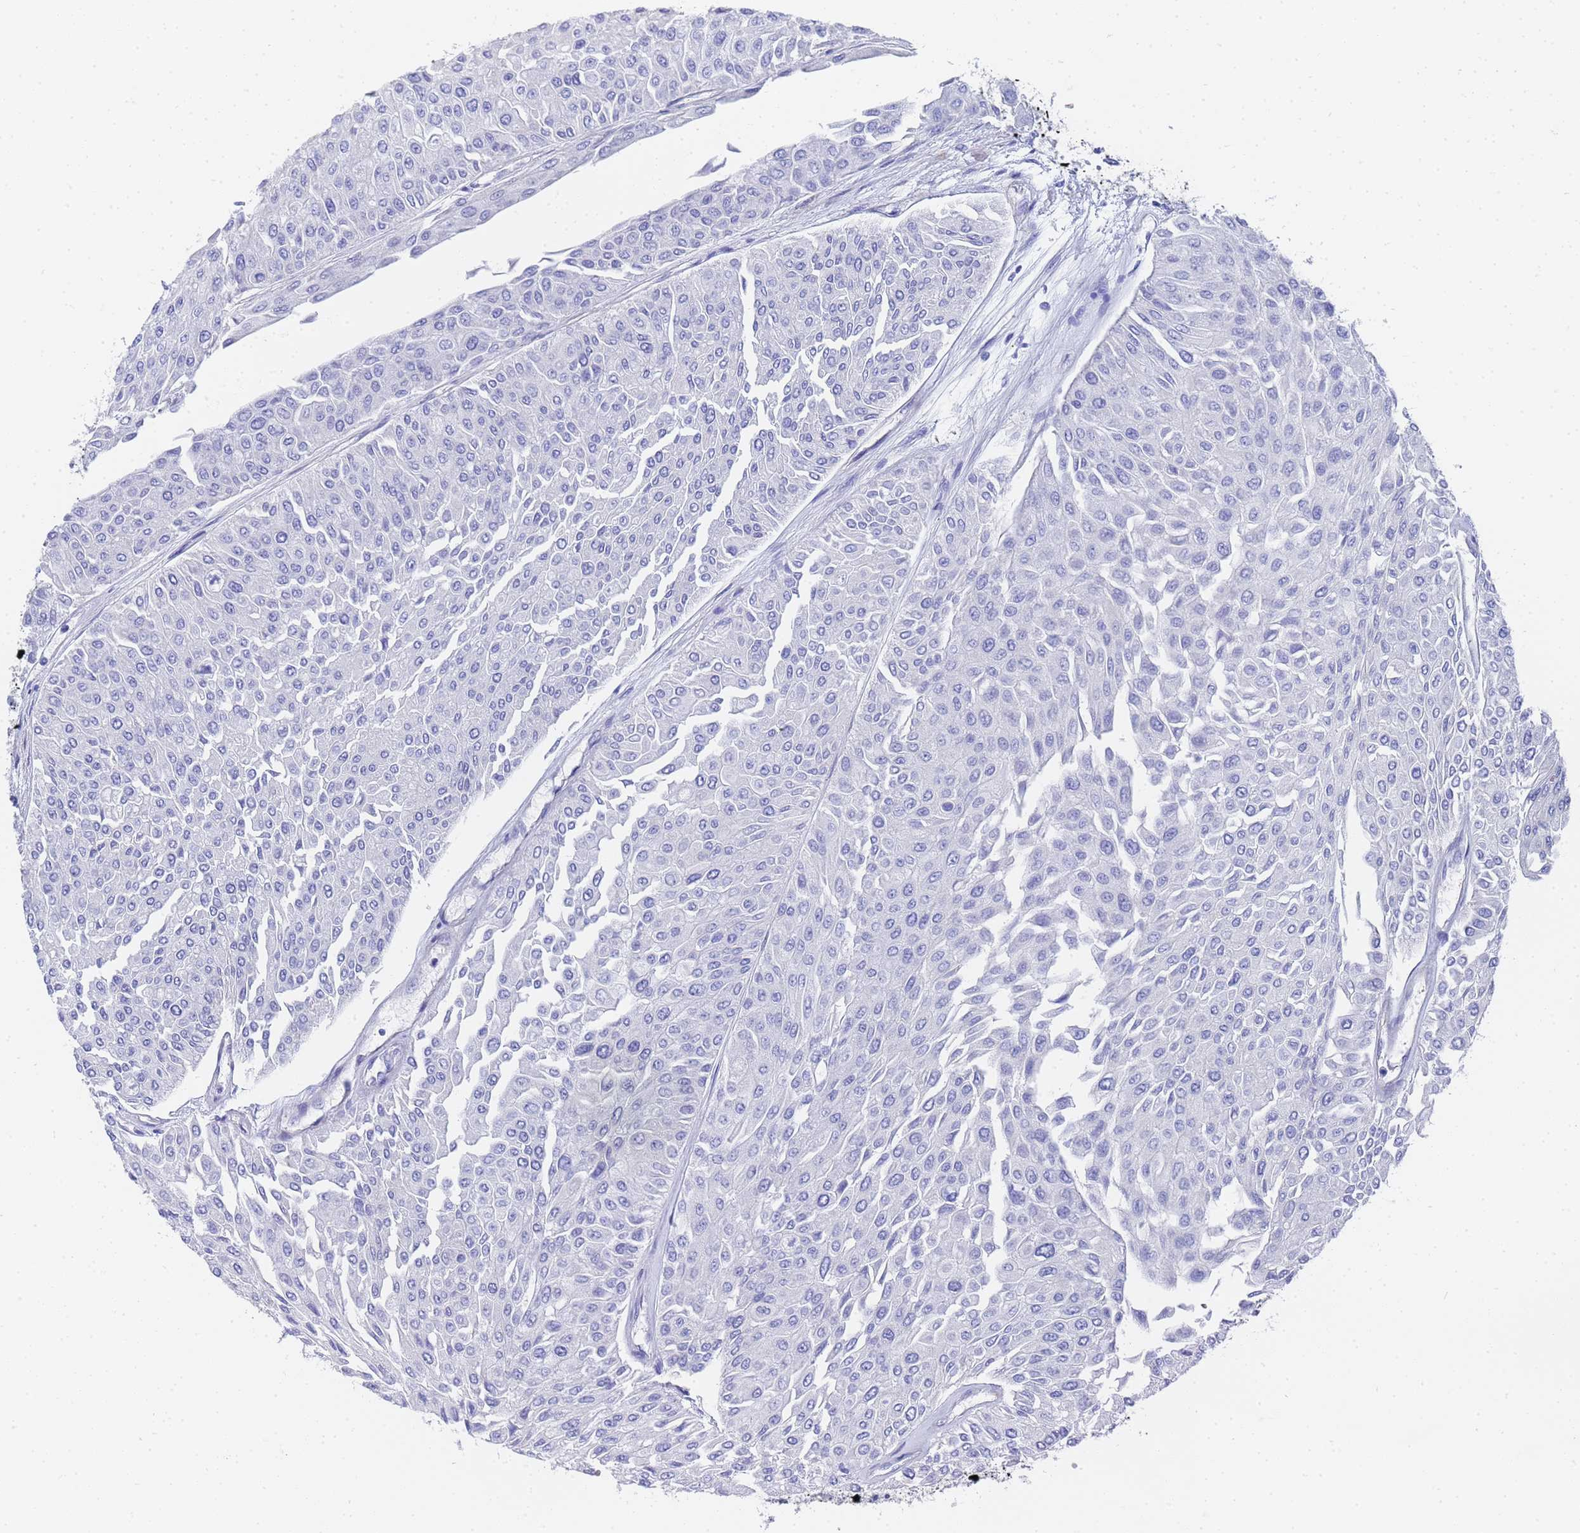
{"staining": {"intensity": "negative", "quantity": "none", "location": "none"}, "tissue": "urothelial cancer", "cell_type": "Tumor cells", "image_type": "cancer", "snomed": [{"axis": "morphology", "description": "Urothelial carcinoma, Low grade"}, {"axis": "topography", "description": "Urinary bladder"}], "caption": "IHC histopathology image of neoplastic tissue: human urothelial carcinoma (low-grade) stained with DAB (3,3'-diaminobenzidine) displays no significant protein staining in tumor cells. (DAB immunohistochemistry with hematoxylin counter stain).", "gene": "TUBB1", "patient": {"sex": "male", "age": 67}}